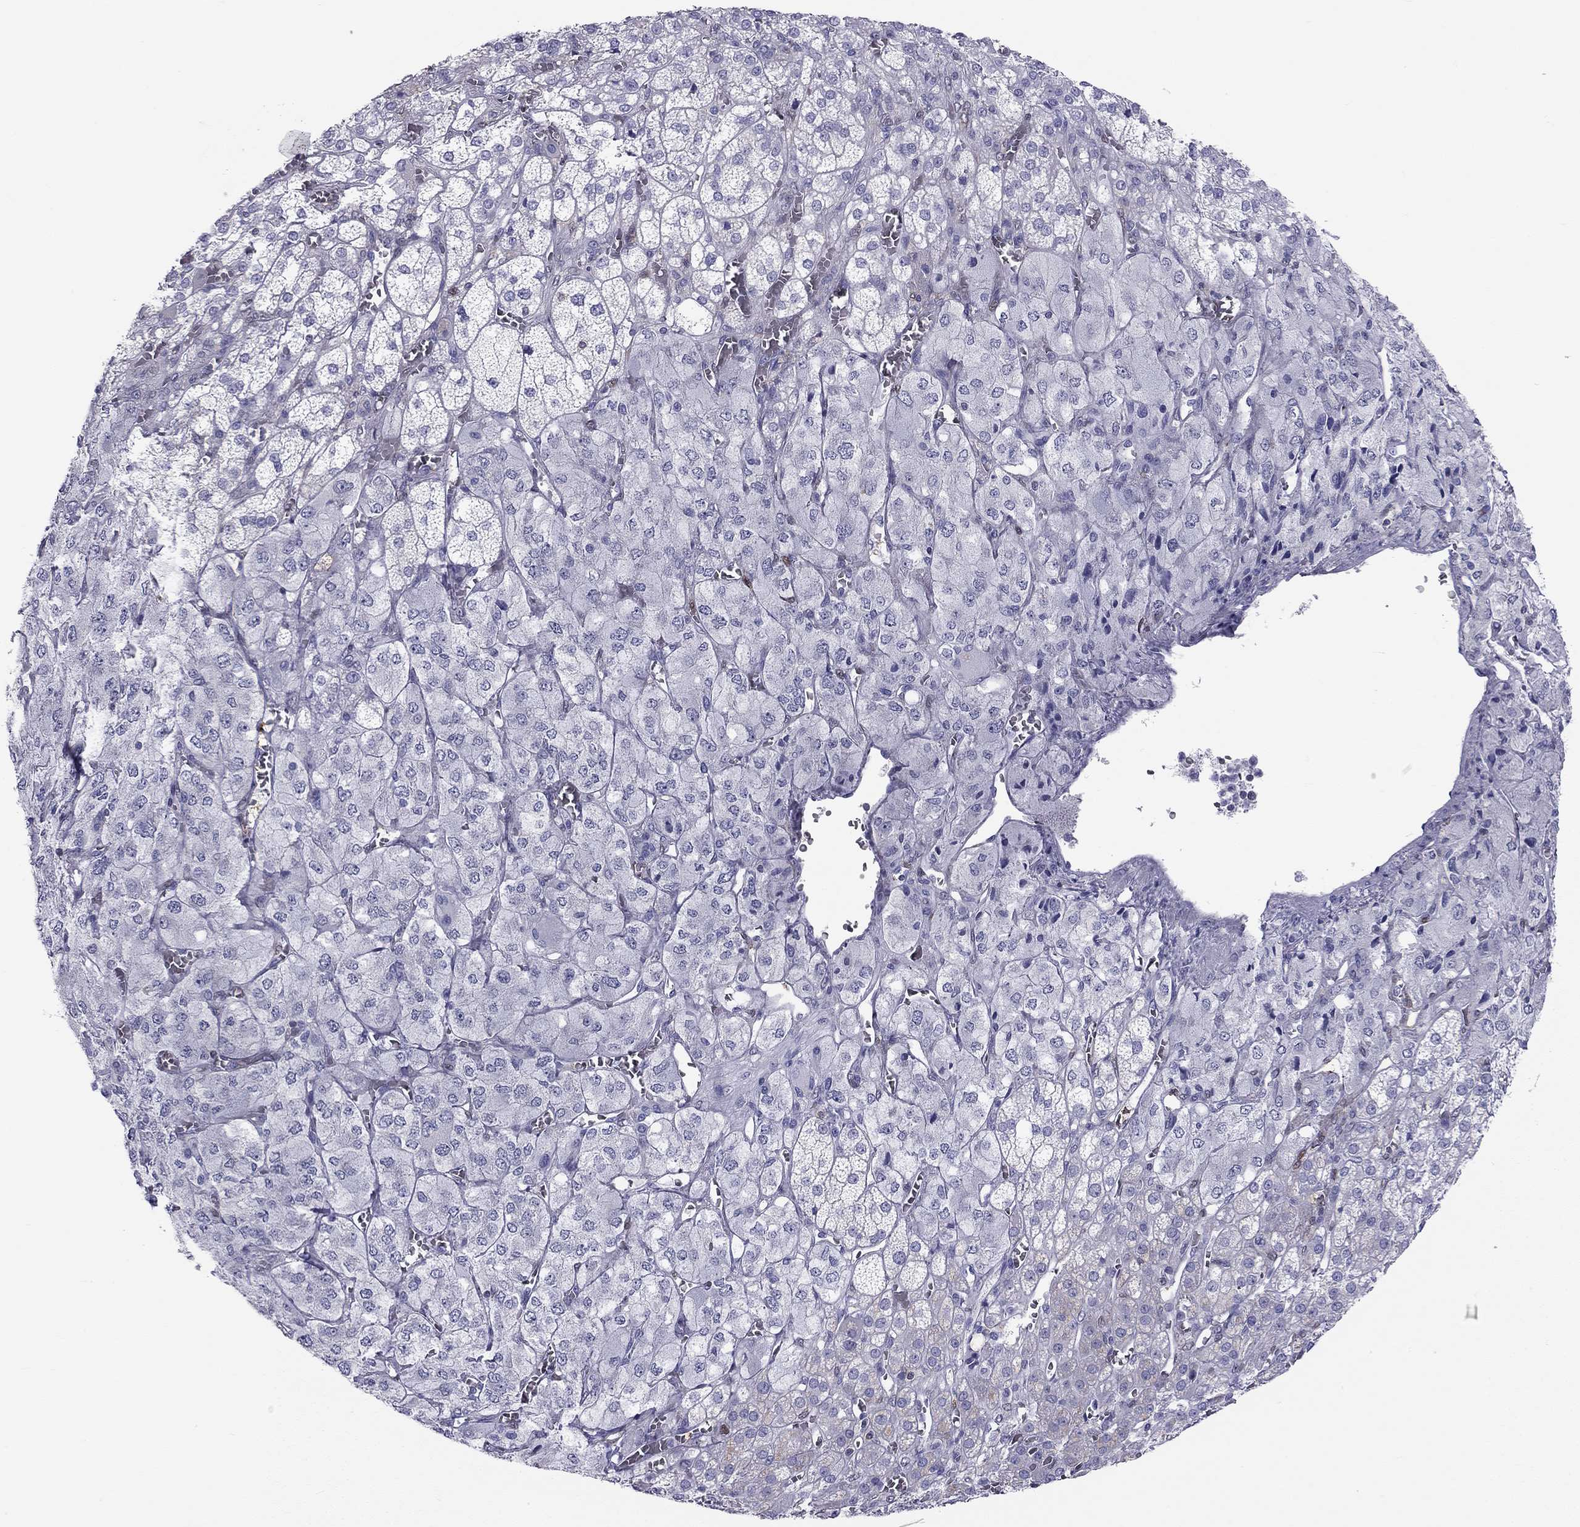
{"staining": {"intensity": "negative", "quantity": "none", "location": "none"}, "tissue": "adrenal gland", "cell_type": "Glandular cells", "image_type": "normal", "snomed": [{"axis": "morphology", "description": "Normal tissue, NOS"}, {"axis": "topography", "description": "Adrenal gland"}], "caption": "IHC image of normal human adrenal gland stained for a protein (brown), which displays no expression in glandular cells.", "gene": "SH2D2A", "patient": {"sex": "female", "age": 60}}